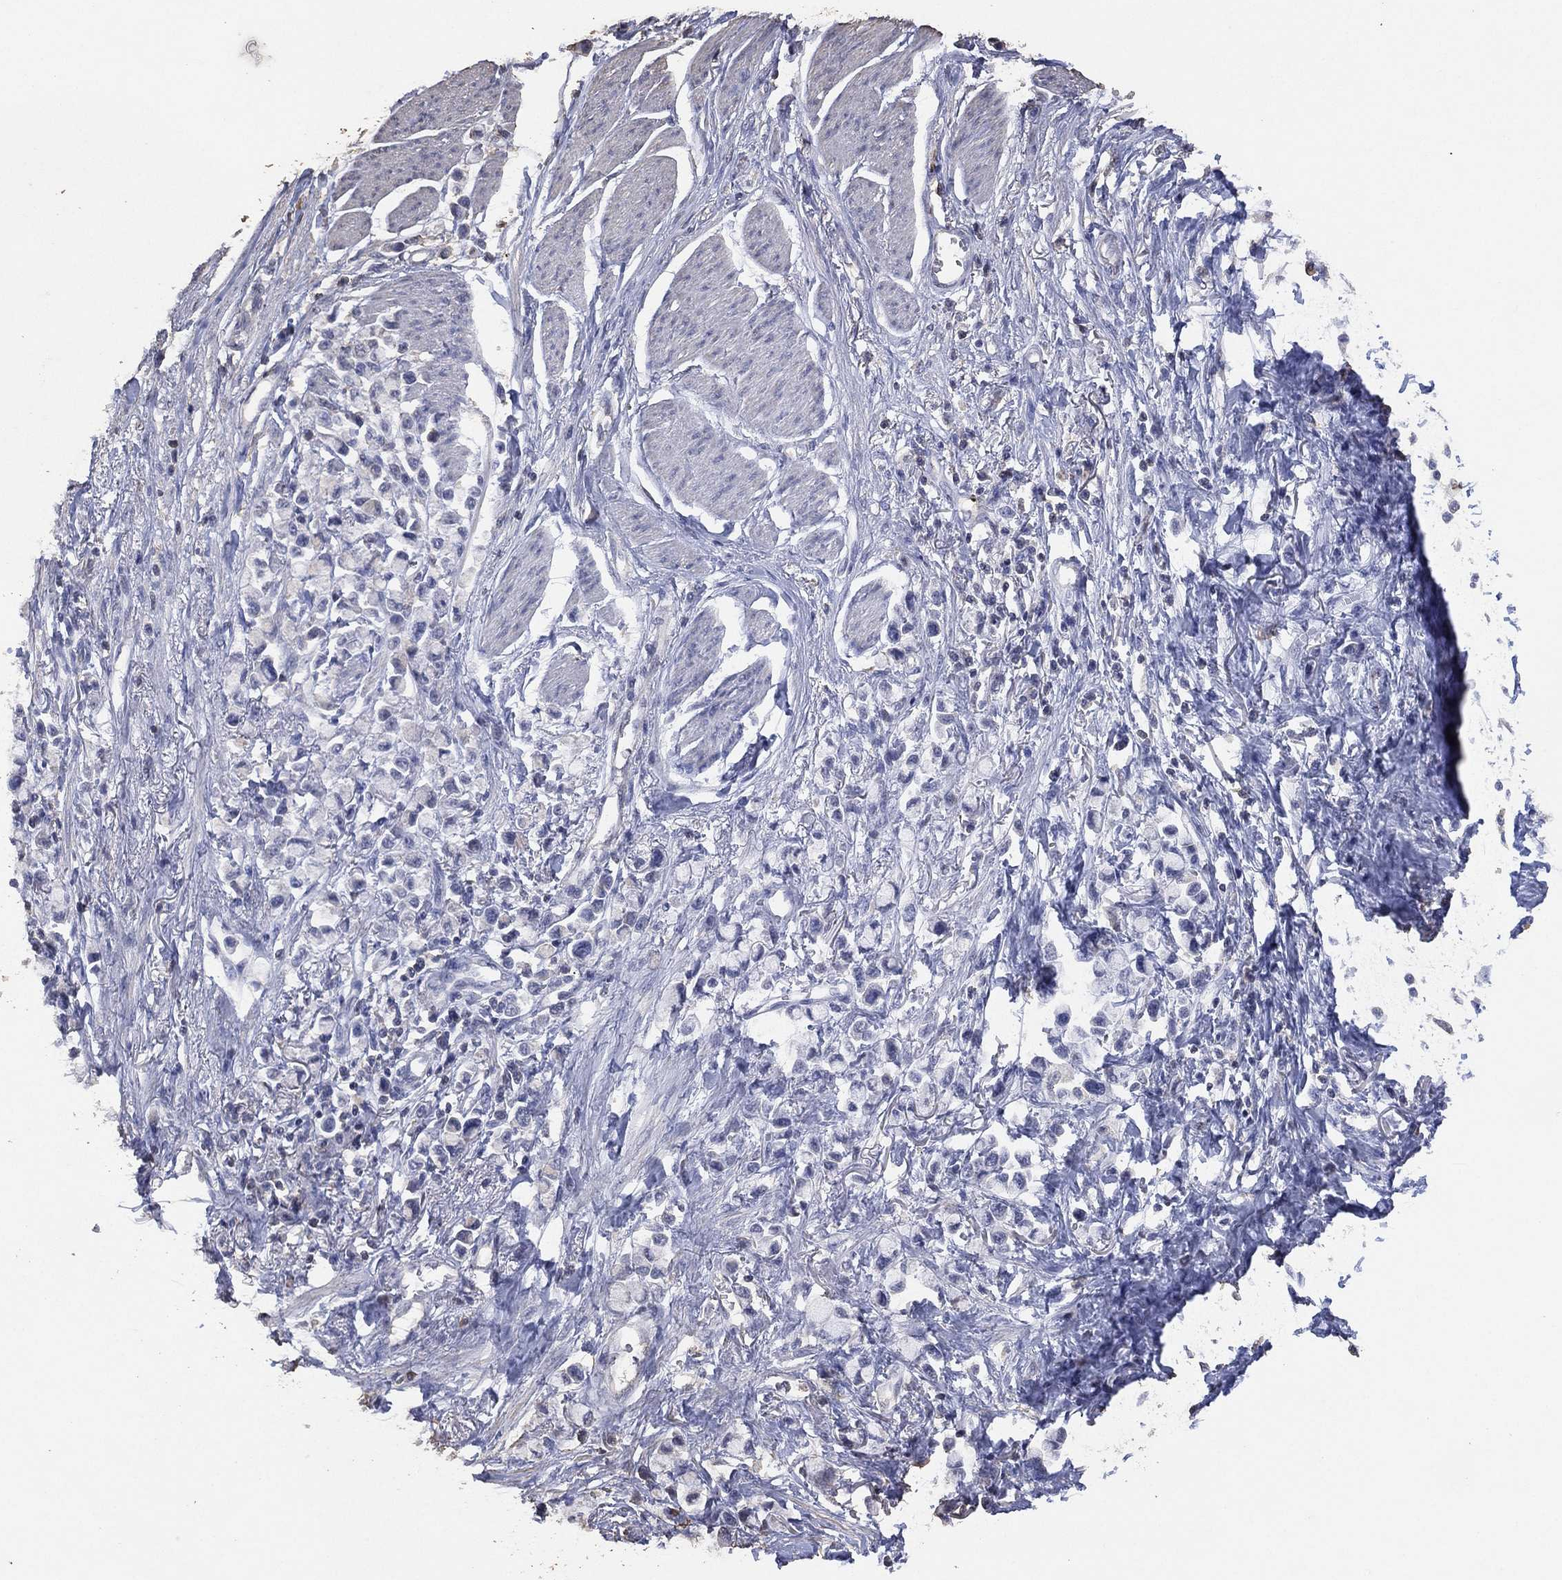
{"staining": {"intensity": "negative", "quantity": "none", "location": "none"}, "tissue": "stomach cancer", "cell_type": "Tumor cells", "image_type": "cancer", "snomed": [{"axis": "morphology", "description": "Adenocarcinoma, NOS"}, {"axis": "topography", "description": "Stomach"}], "caption": "This is an immunohistochemistry micrograph of human stomach cancer (adenocarcinoma). There is no expression in tumor cells.", "gene": "ADPRHL1", "patient": {"sex": "female", "age": 81}}